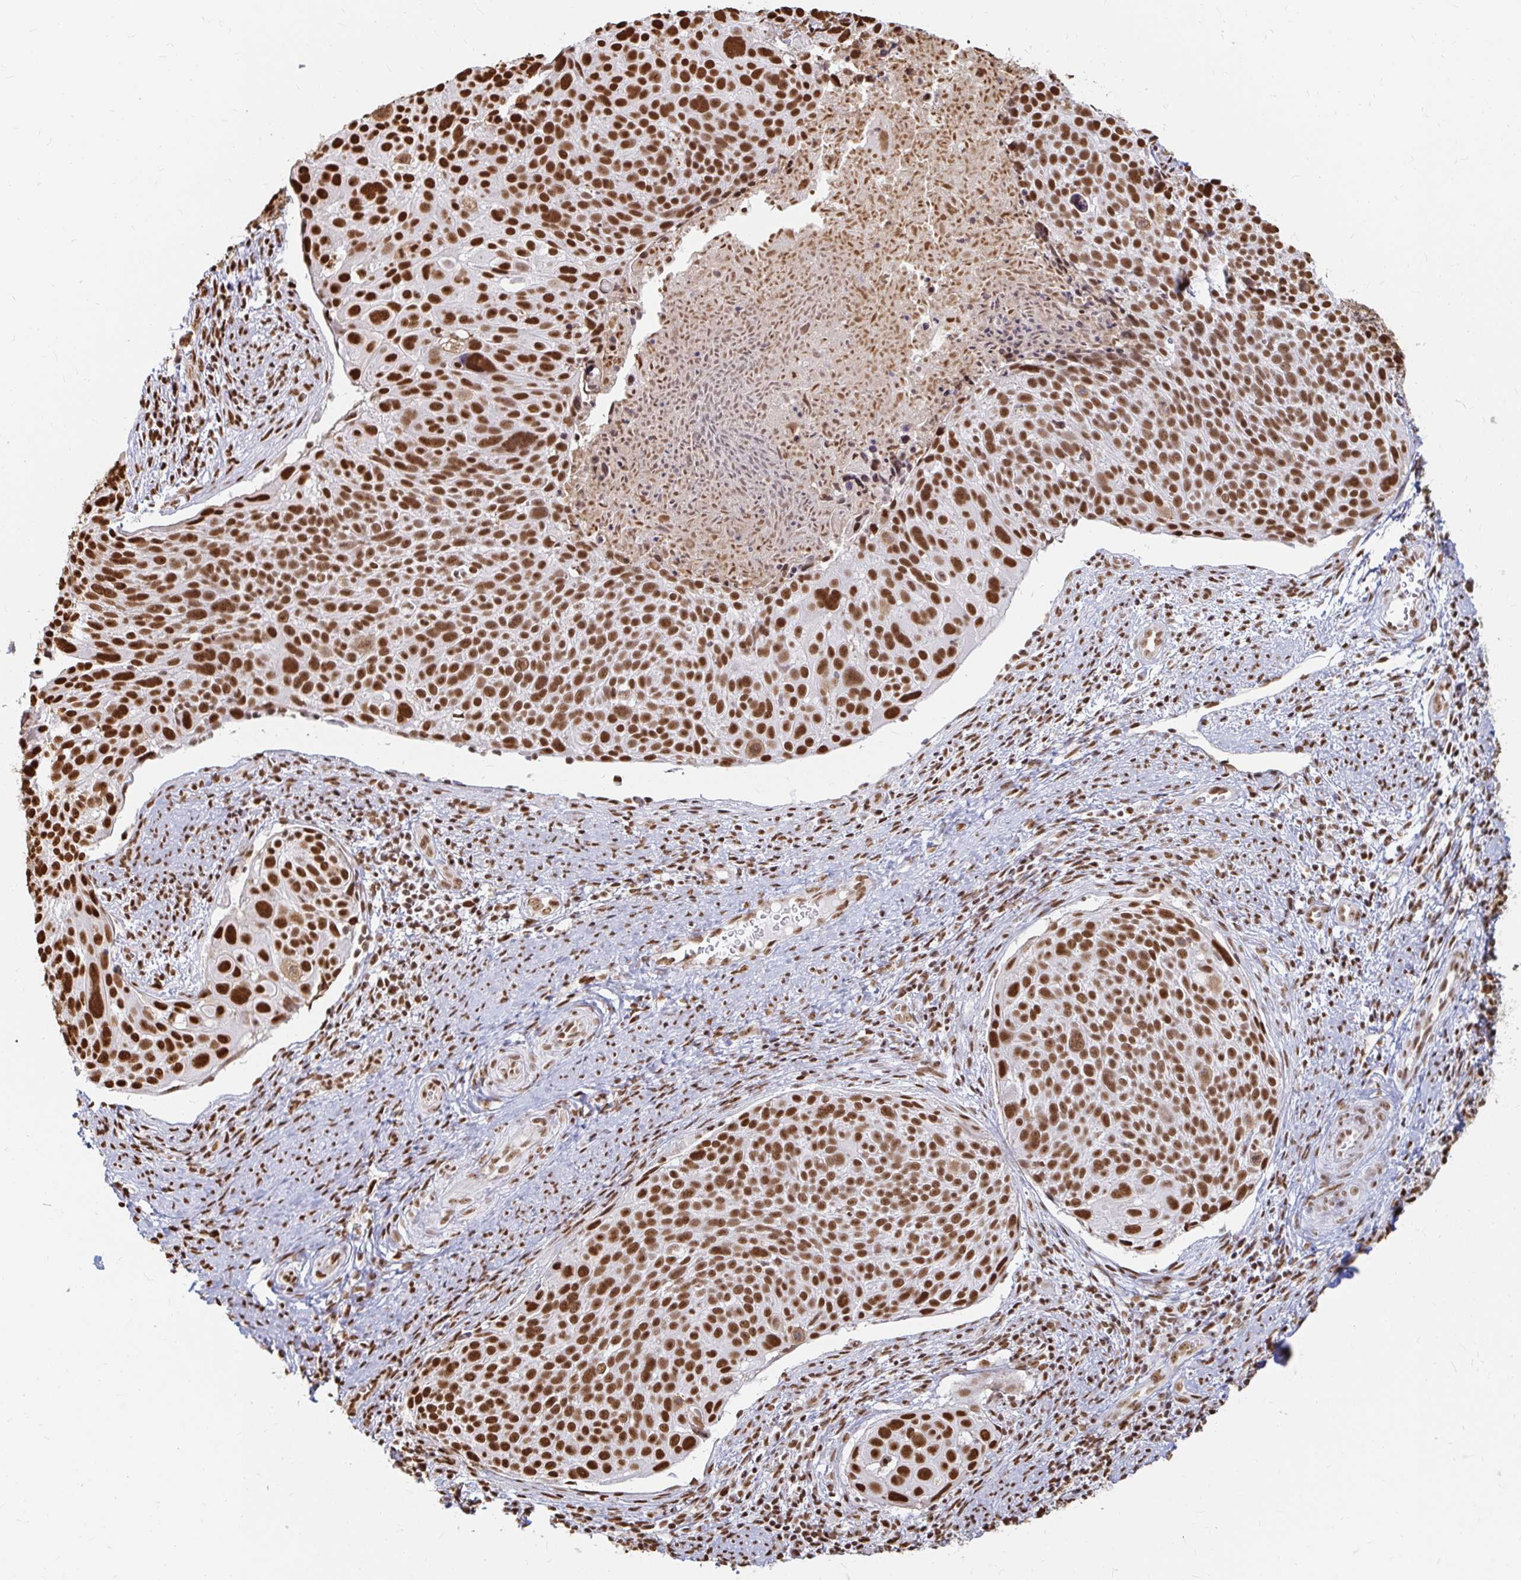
{"staining": {"intensity": "strong", "quantity": ">75%", "location": "nuclear"}, "tissue": "cervical cancer", "cell_type": "Tumor cells", "image_type": "cancer", "snomed": [{"axis": "morphology", "description": "Squamous cell carcinoma, NOS"}, {"axis": "topography", "description": "Cervix"}], "caption": "Squamous cell carcinoma (cervical) stained with IHC shows strong nuclear staining in about >75% of tumor cells. Nuclei are stained in blue.", "gene": "HNRNPU", "patient": {"sex": "female", "age": 39}}